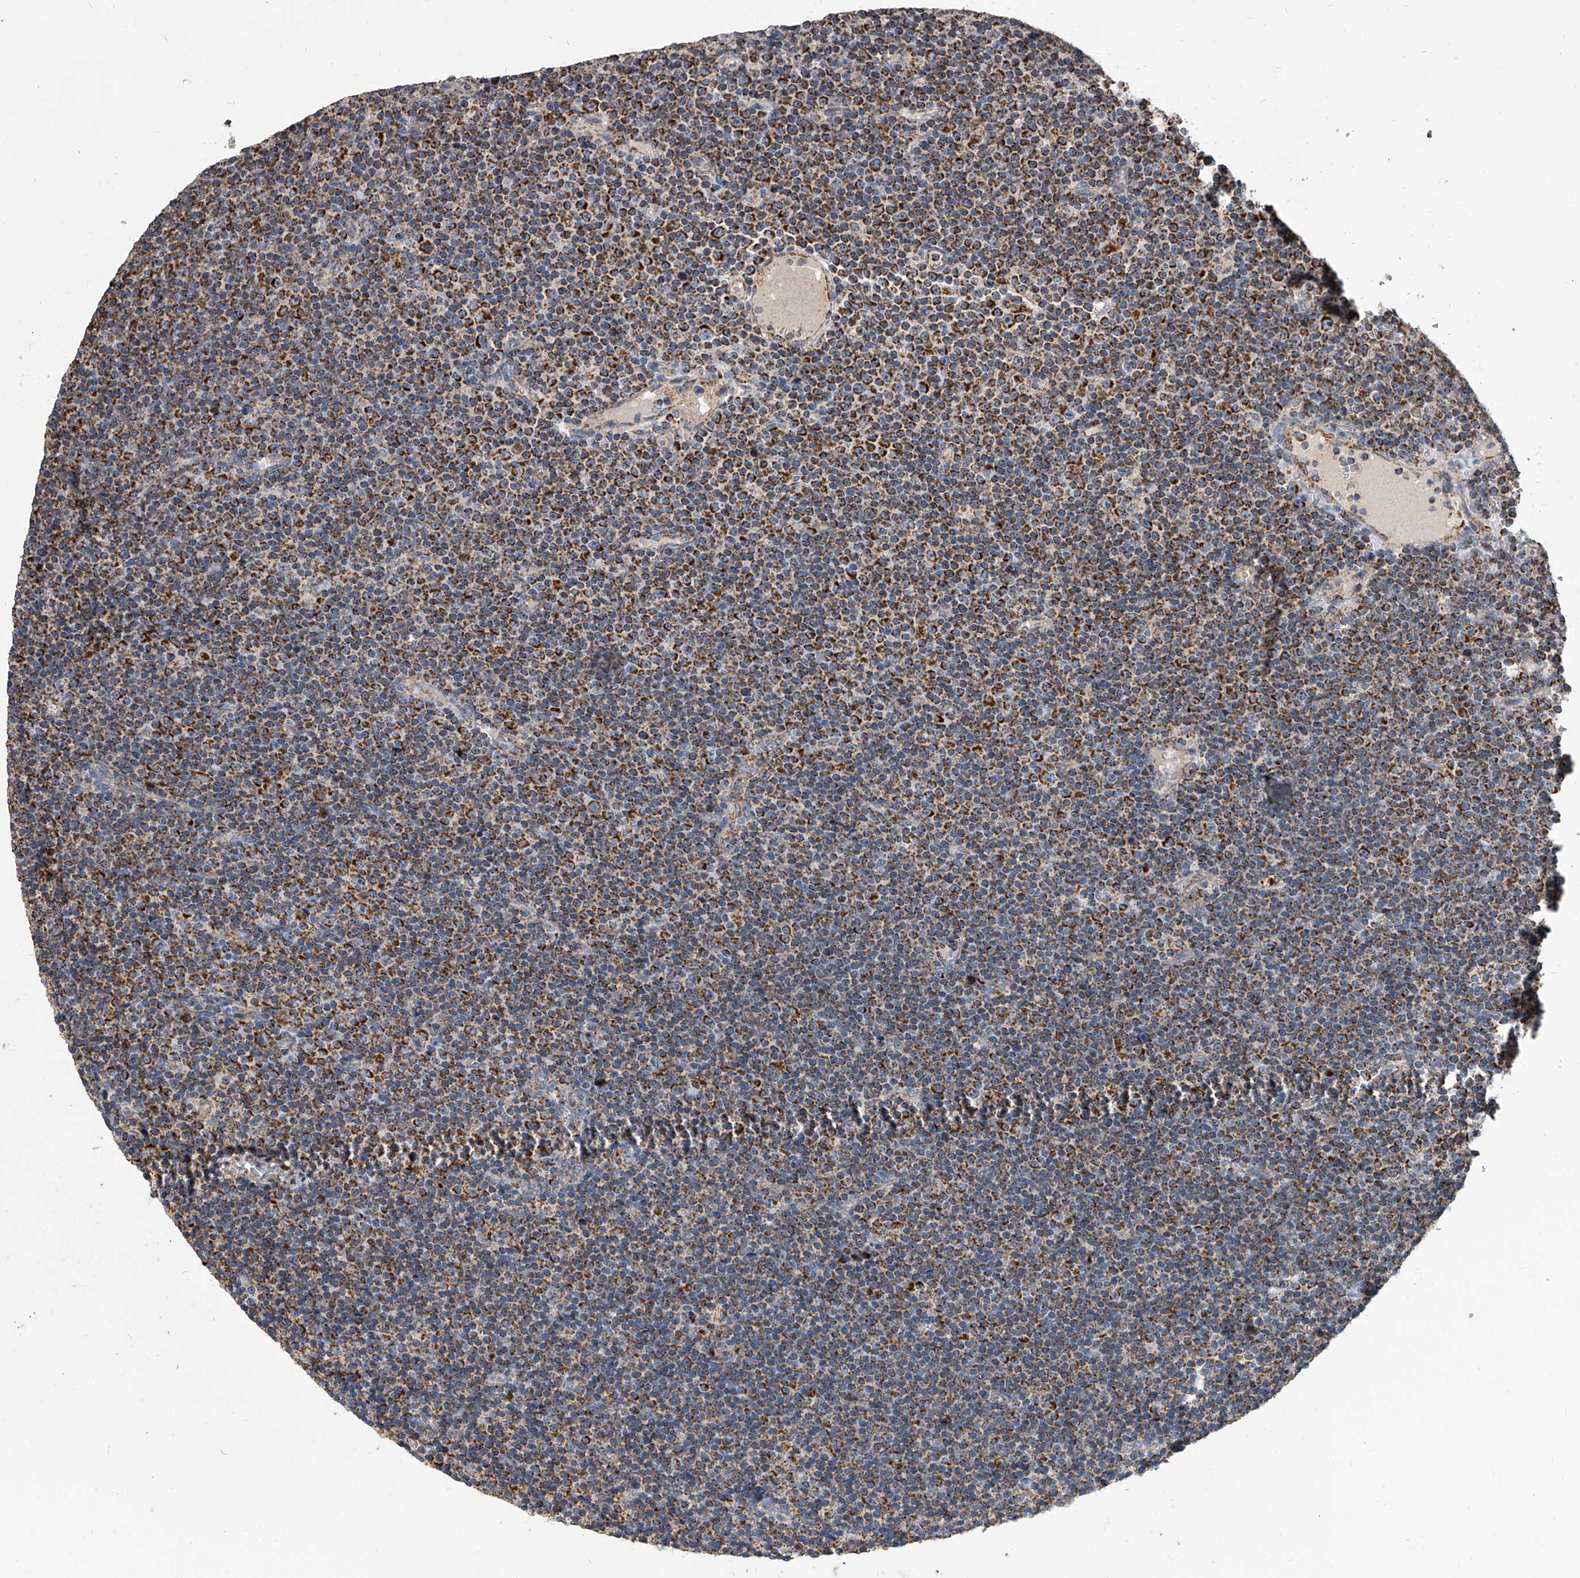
{"staining": {"intensity": "strong", "quantity": "25%-75%", "location": "cytoplasmic/membranous"}, "tissue": "lymphoma", "cell_type": "Tumor cells", "image_type": "cancer", "snomed": [{"axis": "morphology", "description": "Malignant lymphoma, non-Hodgkin's type, Low grade"}, {"axis": "topography", "description": "Lymph node"}], "caption": "Approximately 25%-75% of tumor cells in human lymphoma demonstrate strong cytoplasmic/membranous protein staining as visualized by brown immunohistochemical staining.", "gene": "MRPL28", "patient": {"sex": "female", "age": 67}}